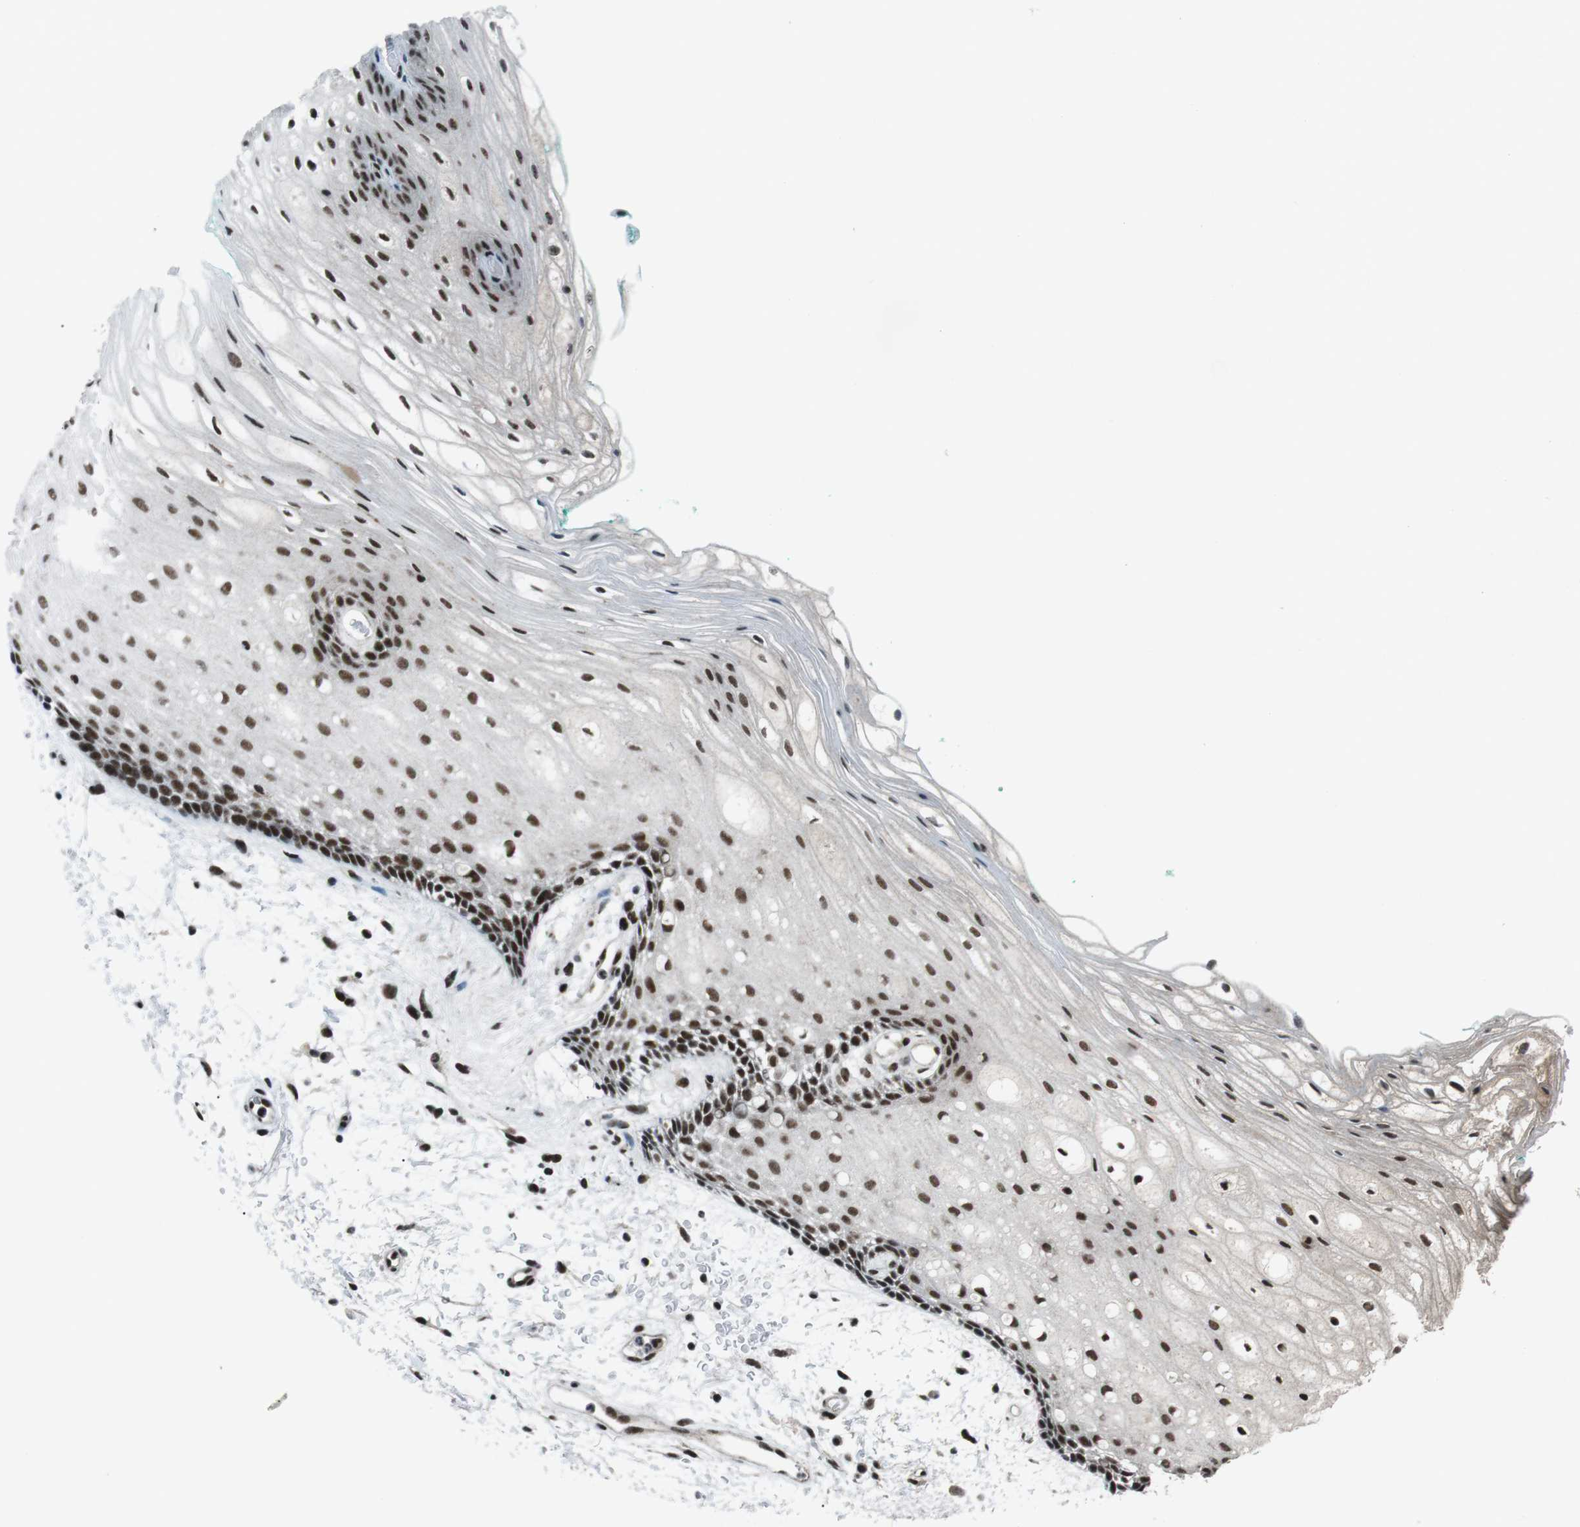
{"staining": {"intensity": "strong", "quantity": ">75%", "location": "nuclear"}, "tissue": "oral mucosa", "cell_type": "Squamous epithelial cells", "image_type": "normal", "snomed": [{"axis": "morphology", "description": "Normal tissue, NOS"}, {"axis": "topography", "description": "Skeletal muscle"}, {"axis": "topography", "description": "Oral tissue"}, {"axis": "topography", "description": "Peripheral nerve tissue"}], "caption": "A histopathology image of oral mucosa stained for a protein displays strong nuclear brown staining in squamous epithelial cells.", "gene": "TAF1", "patient": {"sex": "female", "age": 84}}